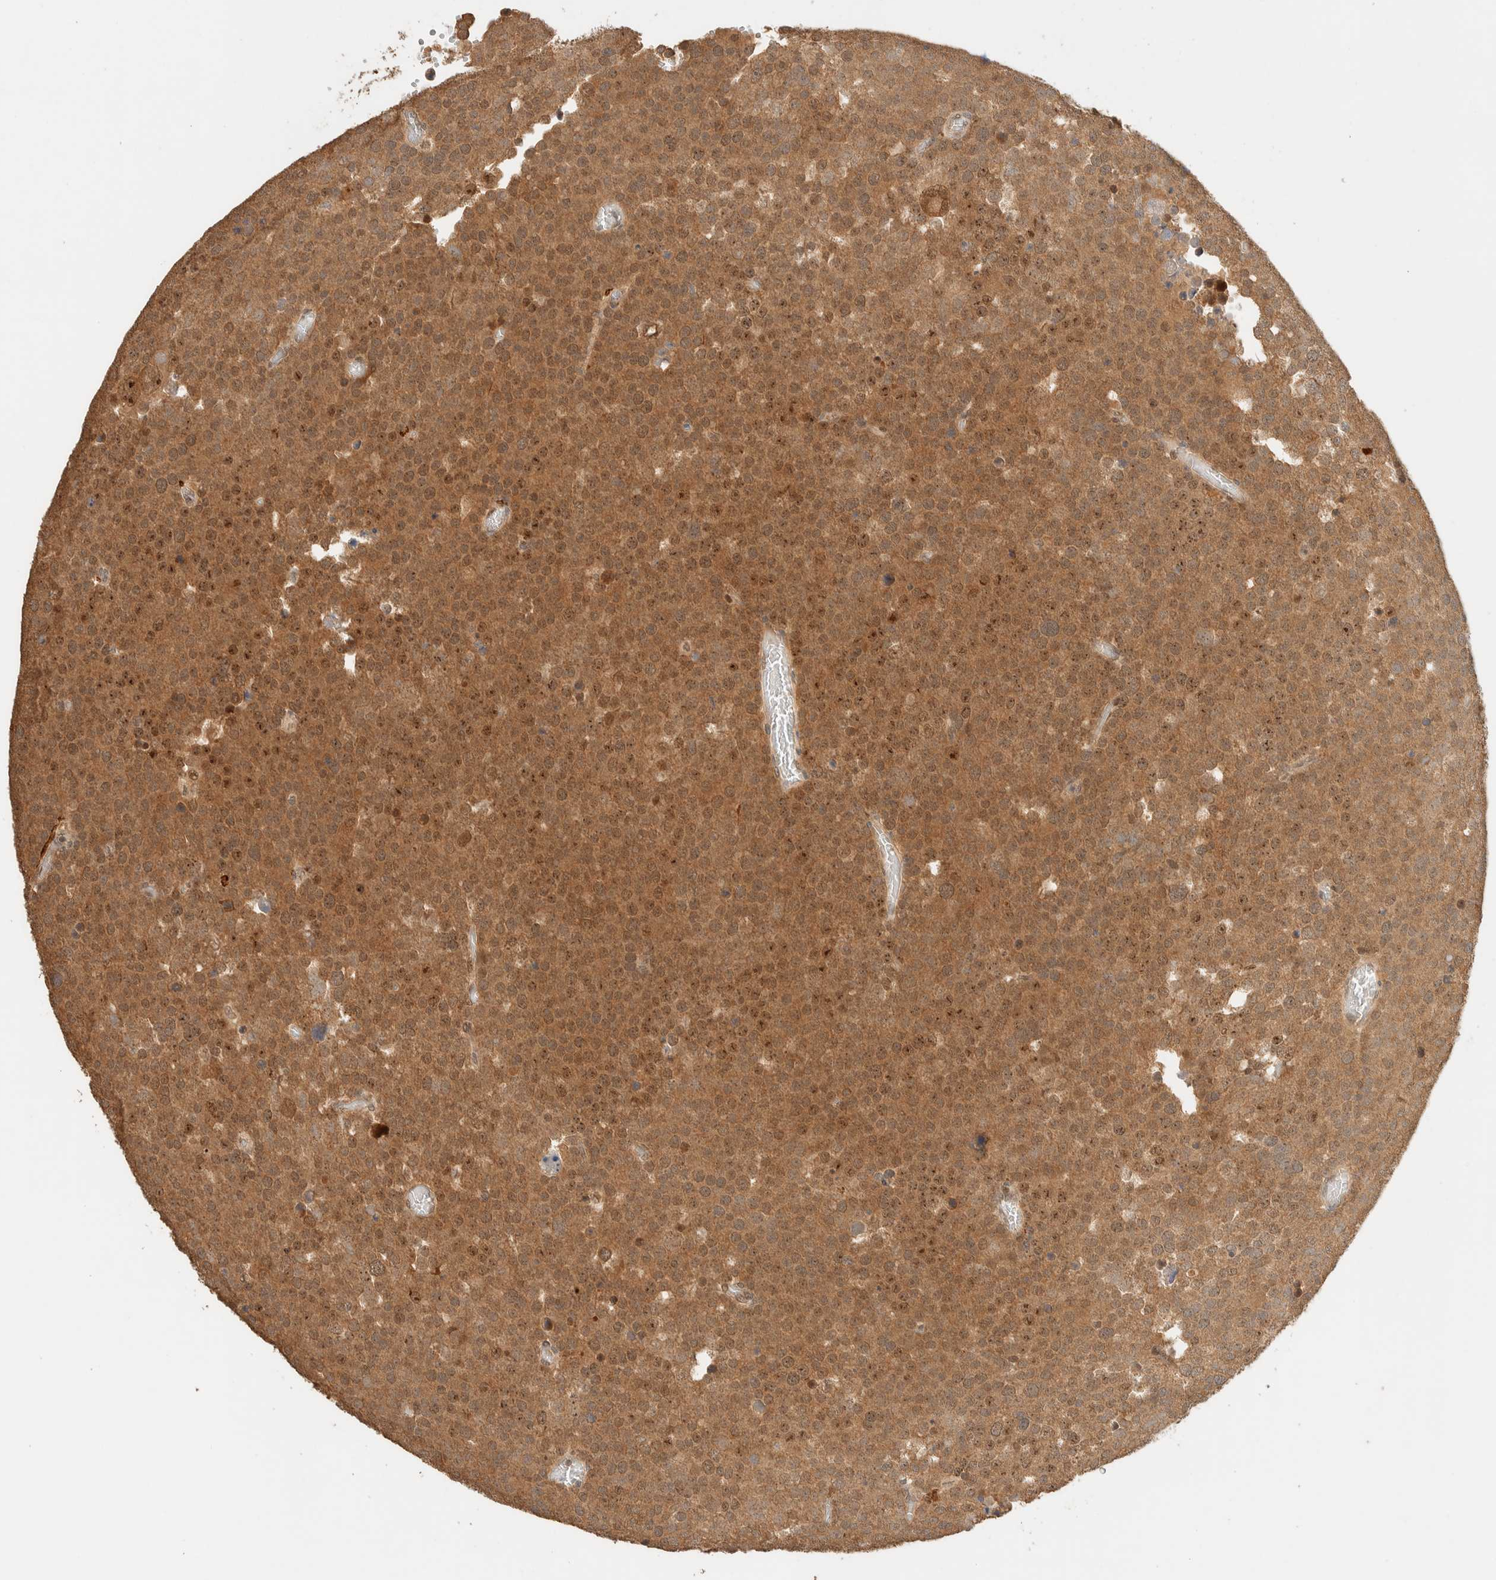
{"staining": {"intensity": "moderate", "quantity": ">75%", "location": "cytoplasmic/membranous"}, "tissue": "testis cancer", "cell_type": "Tumor cells", "image_type": "cancer", "snomed": [{"axis": "morphology", "description": "Seminoma, NOS"}, {"axis": "topography", "description": "Testis"}], "caption": "This image demonstrates immunohistochemistry (IHC) staining of human seminoma (testis), with medium moderate cytoplasmic/membranous positivity in about >75% of tumor cells.", "gene": "ZBTB34", "patient": {"sex": "male", "age": 71}}